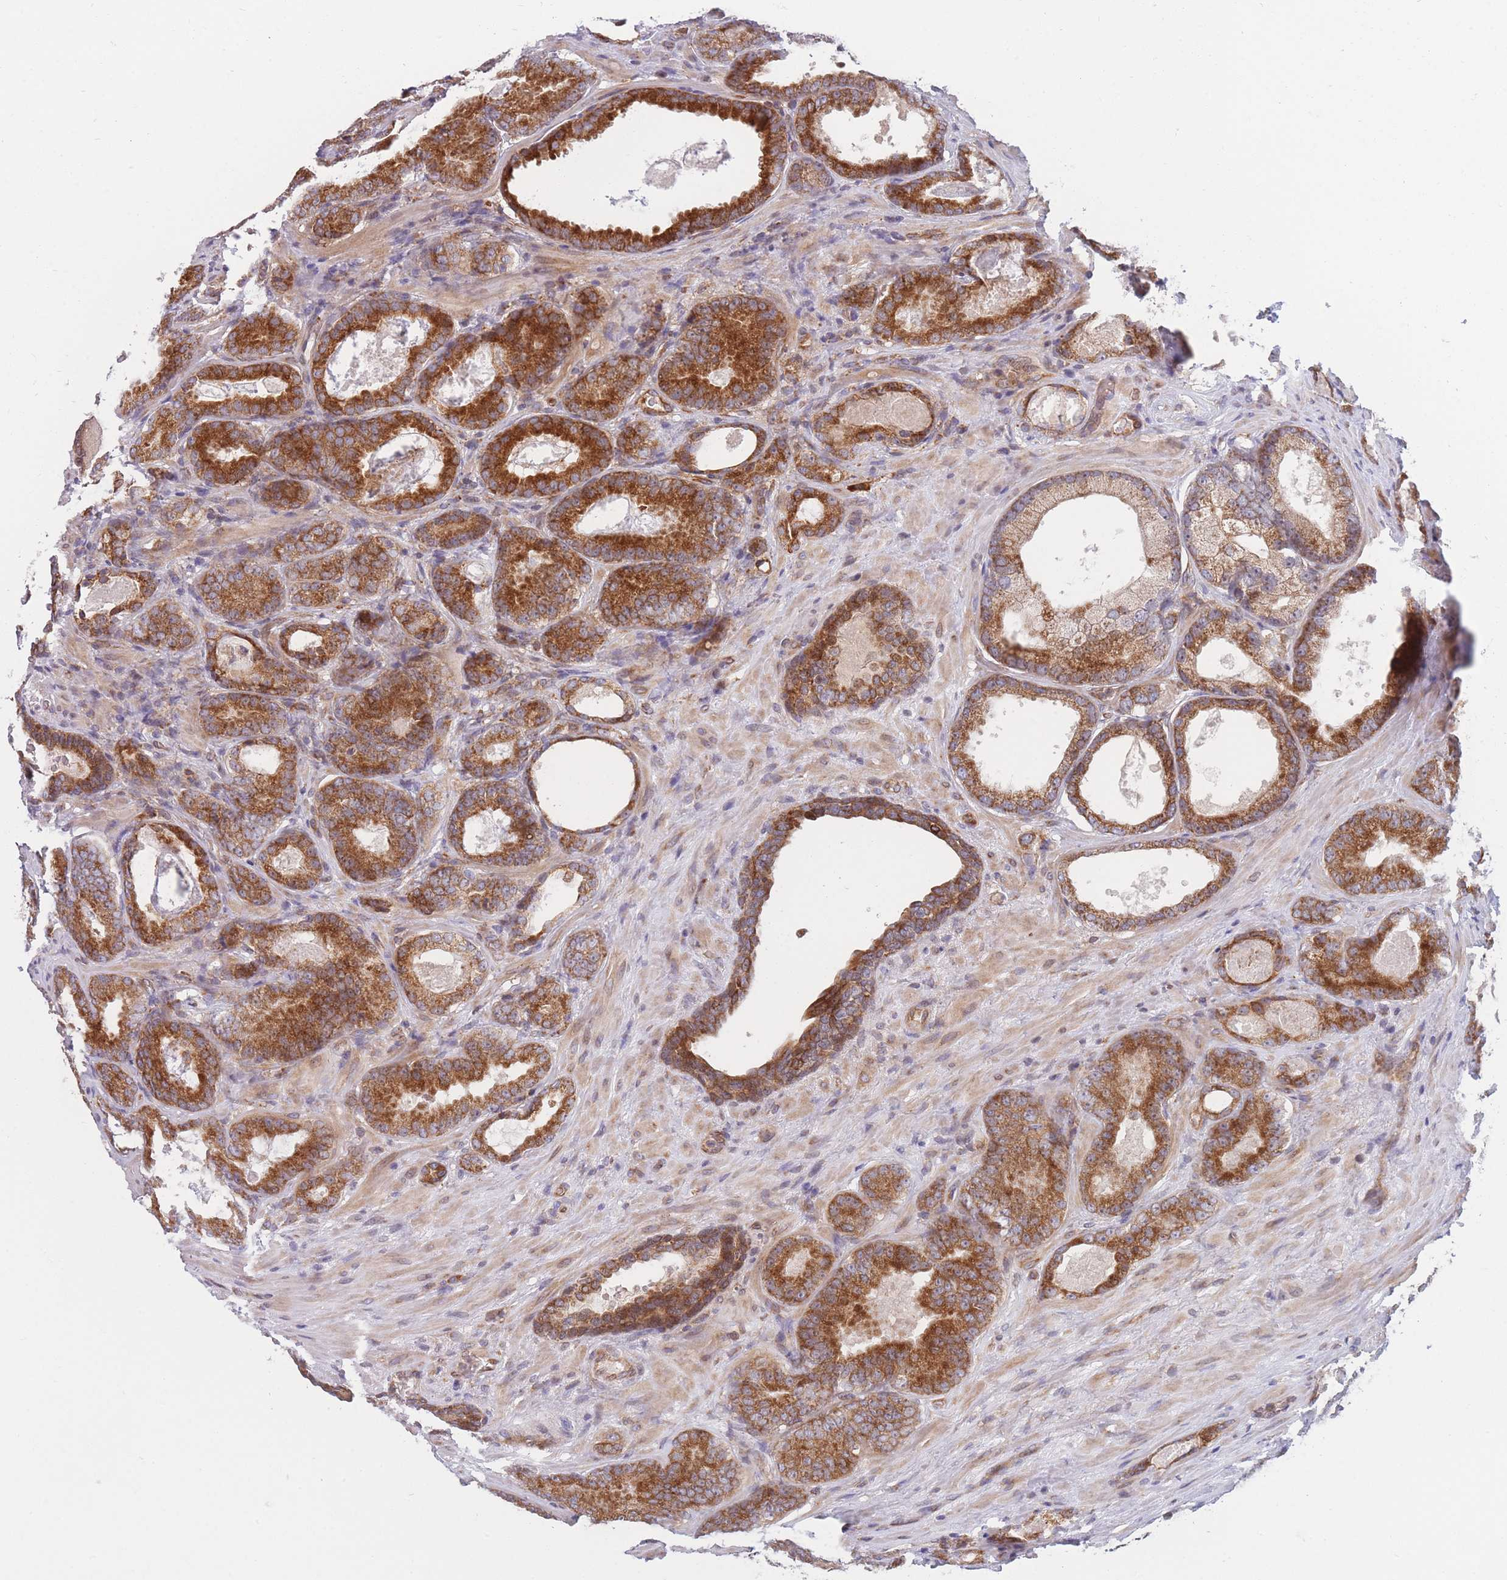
{"staining": {"intensity": "moderate", "quantity": ">75%", "location": "cytoplasmic/membranous"}, "tissue": "prostate cancer", "cell_type": "Tumor cells", "image_type": "cancer", "snomed": [{"axis": "morphology", "description": "Adenocarcinoma, High grade"}, {"axis": "topography", "description": "Prostate"}], "caption": "This image shows immunohistochemistry staining of prostate cancer (high-grade adenocarcinoma), with medium moderate cytoplasmic/membranous staining in about >75% of tumor cells.", "gene": "TMEM131L", "patient": {"sex": "male", "age": 66}}